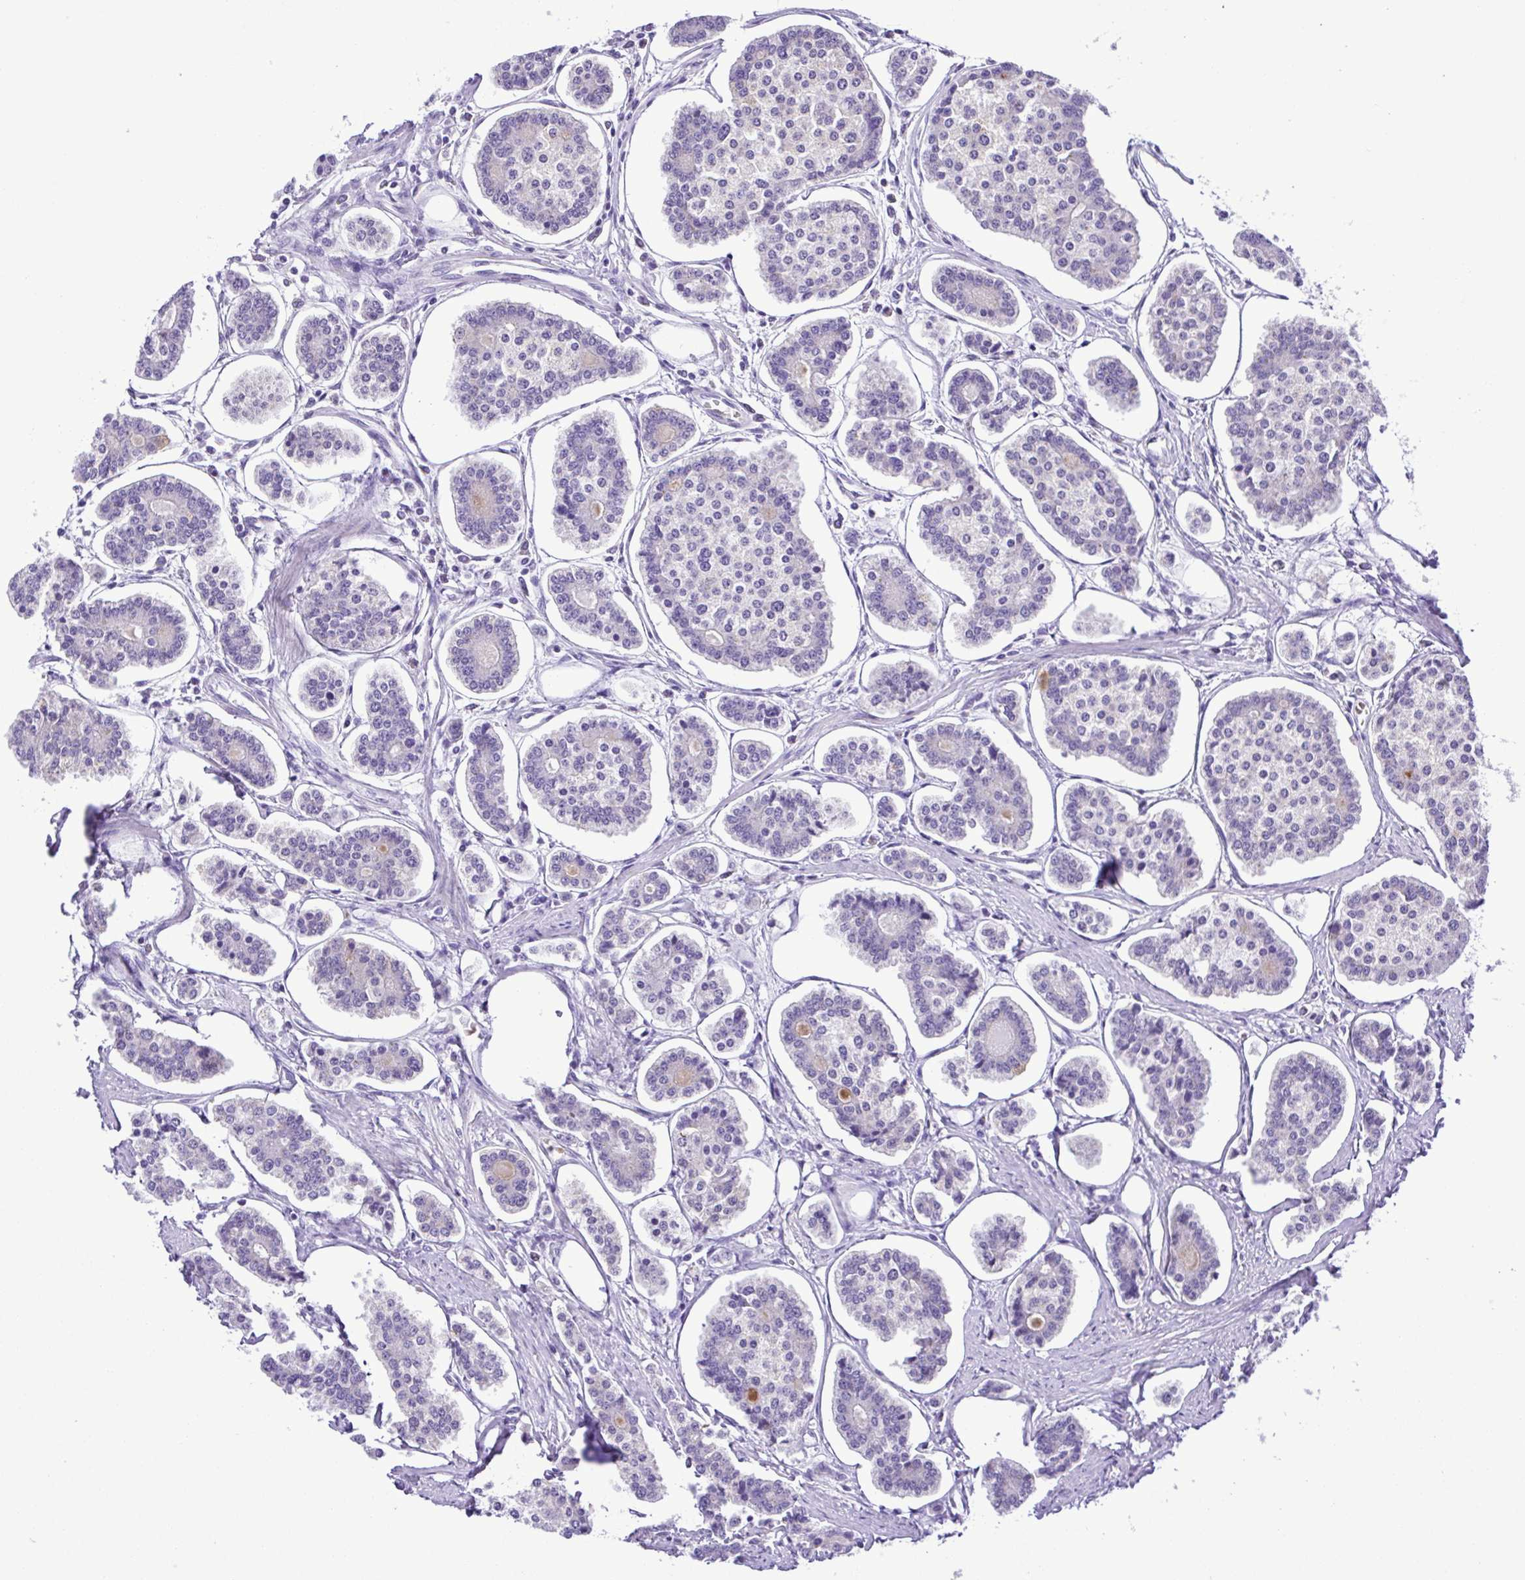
{"staining": {"intensity": "negative", "quantity": "none", "location": "none"}, "tissue": "carcinoid", "cell_type": "Tumor cells", "image_type": "cancer", "snomed": [{"axis": "morphology", "description": "Carcinoid, malignant, NOS"}, {"axis": "topography", "description": "Small intestine"}], "caption": "Human malignant carcinoid stained for a protein using immunohistochemistry (IHC) reveals no positivity in tumor cells.", "gene": "SYT1", "patient": {"sex": "female", "age": 65}}